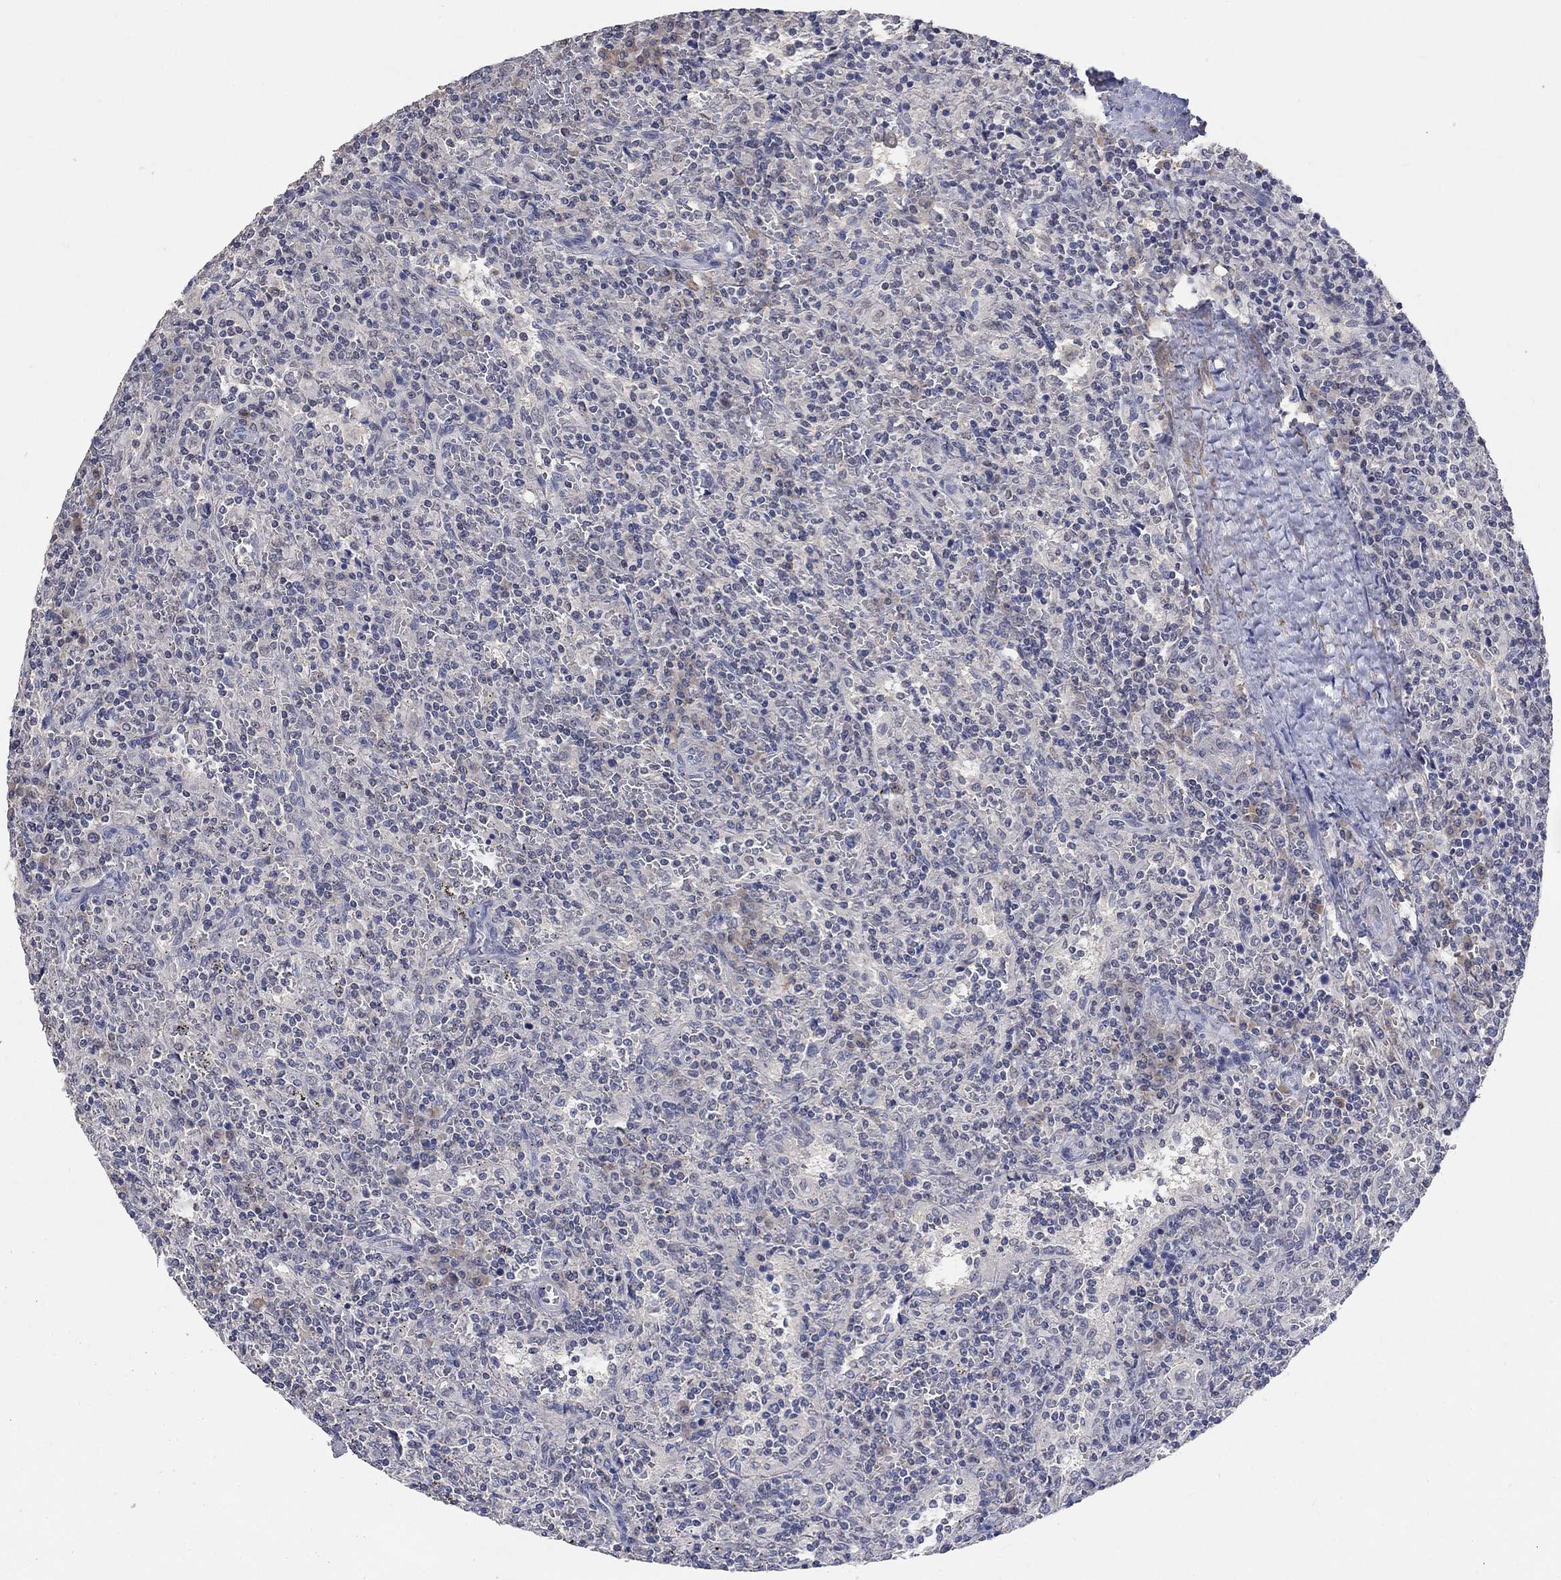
{"staining": {"intensity": "negative", "quantity": "none", "location": "none"}, "tissue": "lymphoma", "cell_type": "Tumor cells", "image_type": "cancer", "snomed": [{"axis": "morphology", "description": "Malignant lymphoma, non-Hodgkin's type, Low grade"}, {"axis": "topography", "description": "Spleen"}], "caption": "Immunohistochemistry micrograph of neoplastic tissue: human low-grade malignant lymphoma, non-Hodgkin's type stained with DAB exhibits no significant protein staining in tumor cells.", "gene": "ZBTB18", "patient": {"sex": "male", "age": 62}}